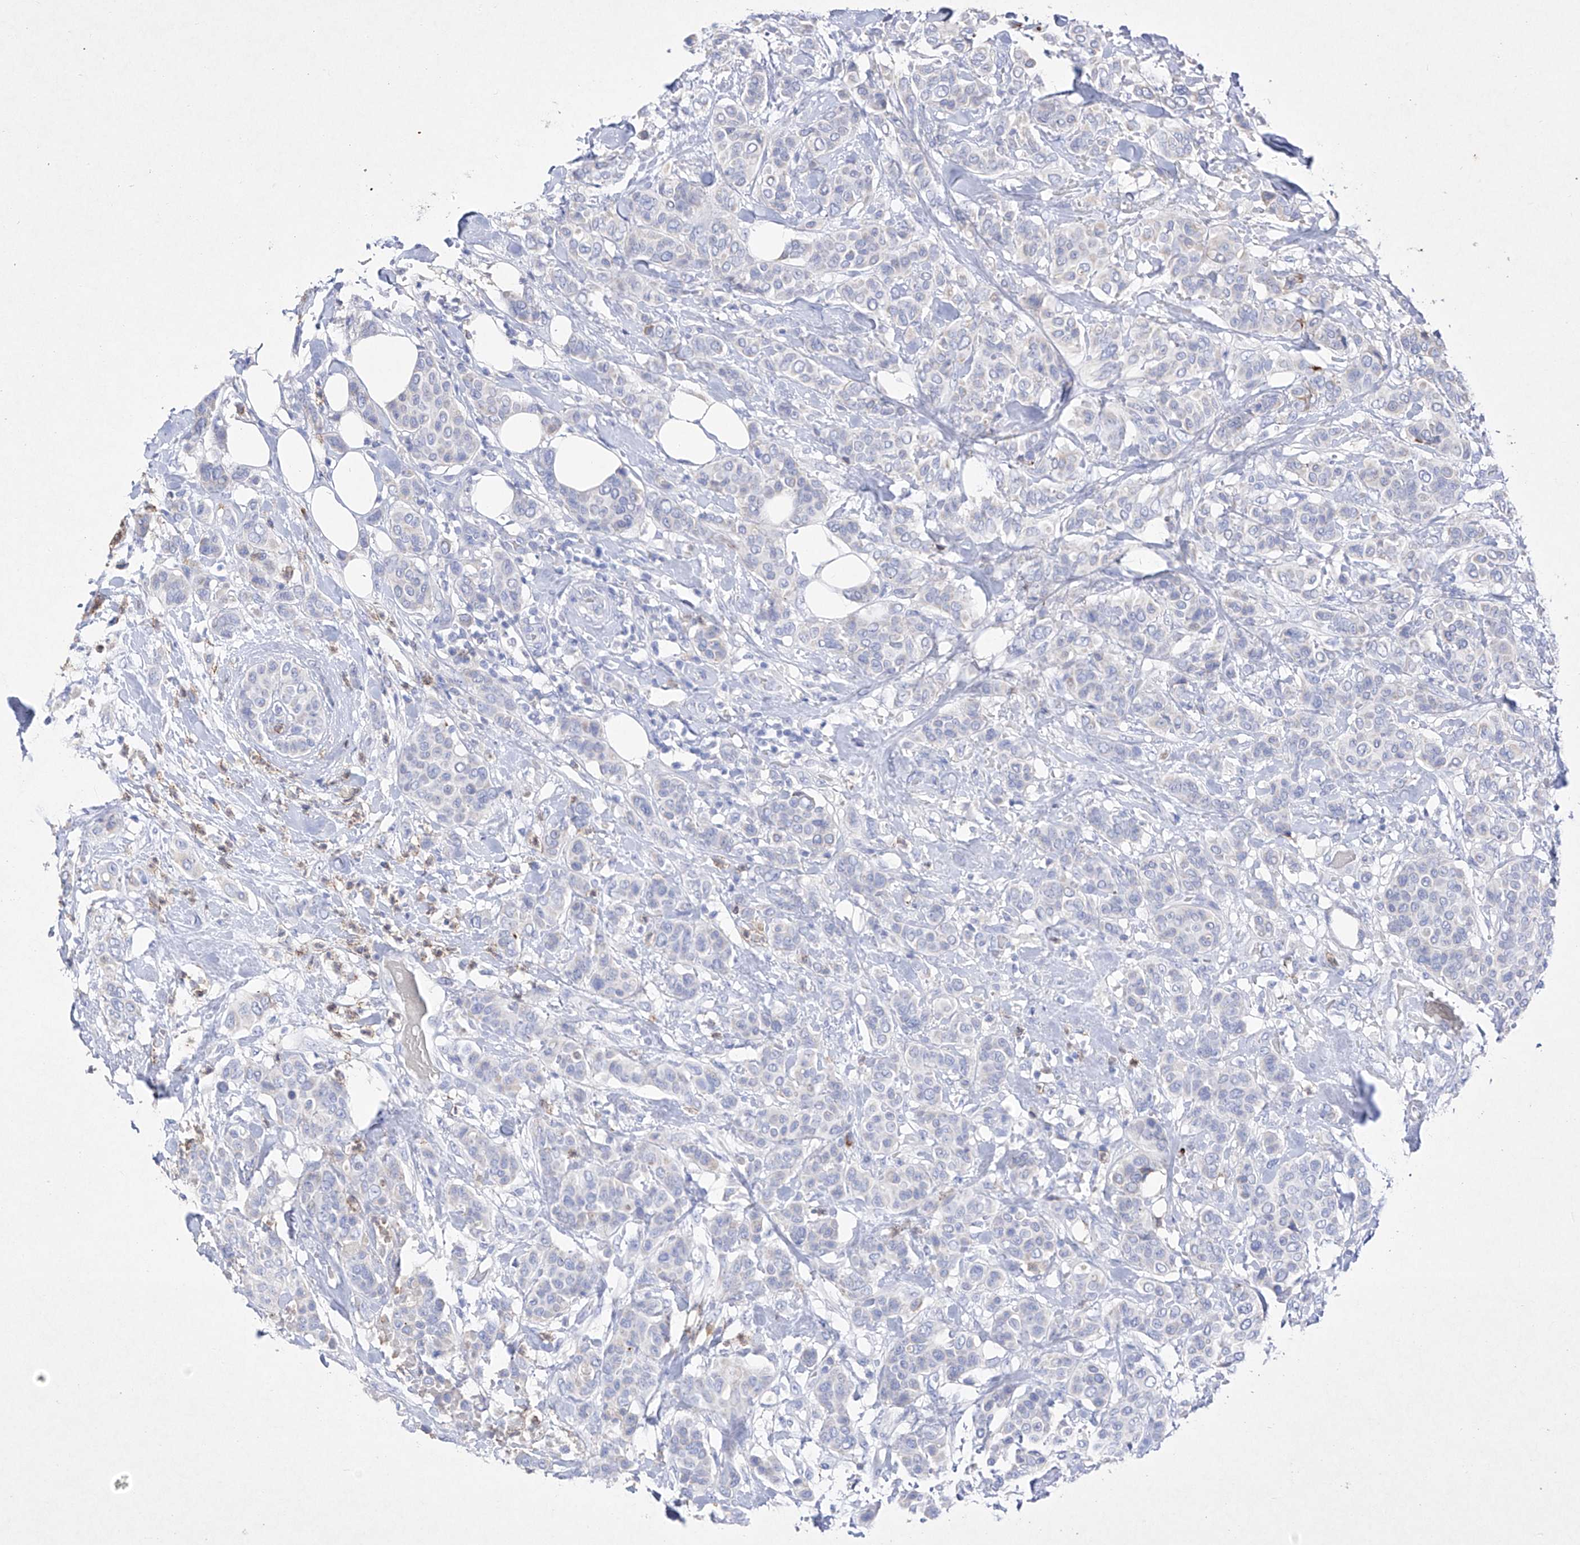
{"staining": {"intensity": "negative", "quantity": "none", "location": "none"}, "tissue": "breast cancer", "cell_type": "Tumor cells", "image_type": "cancer", "snomed": [{"axis": "morphology", "description": "Lobular carcinoma"}, {"axis": "topography", "description": "Breast"}], "caption": "Breast cancer (lobular carcinoma) stained for a protein using immunohistochemistry (IHC) reveals no expression tumor cells.", "gene": "TM7SF2", "patient": {"sex": "female", "age": 51}}